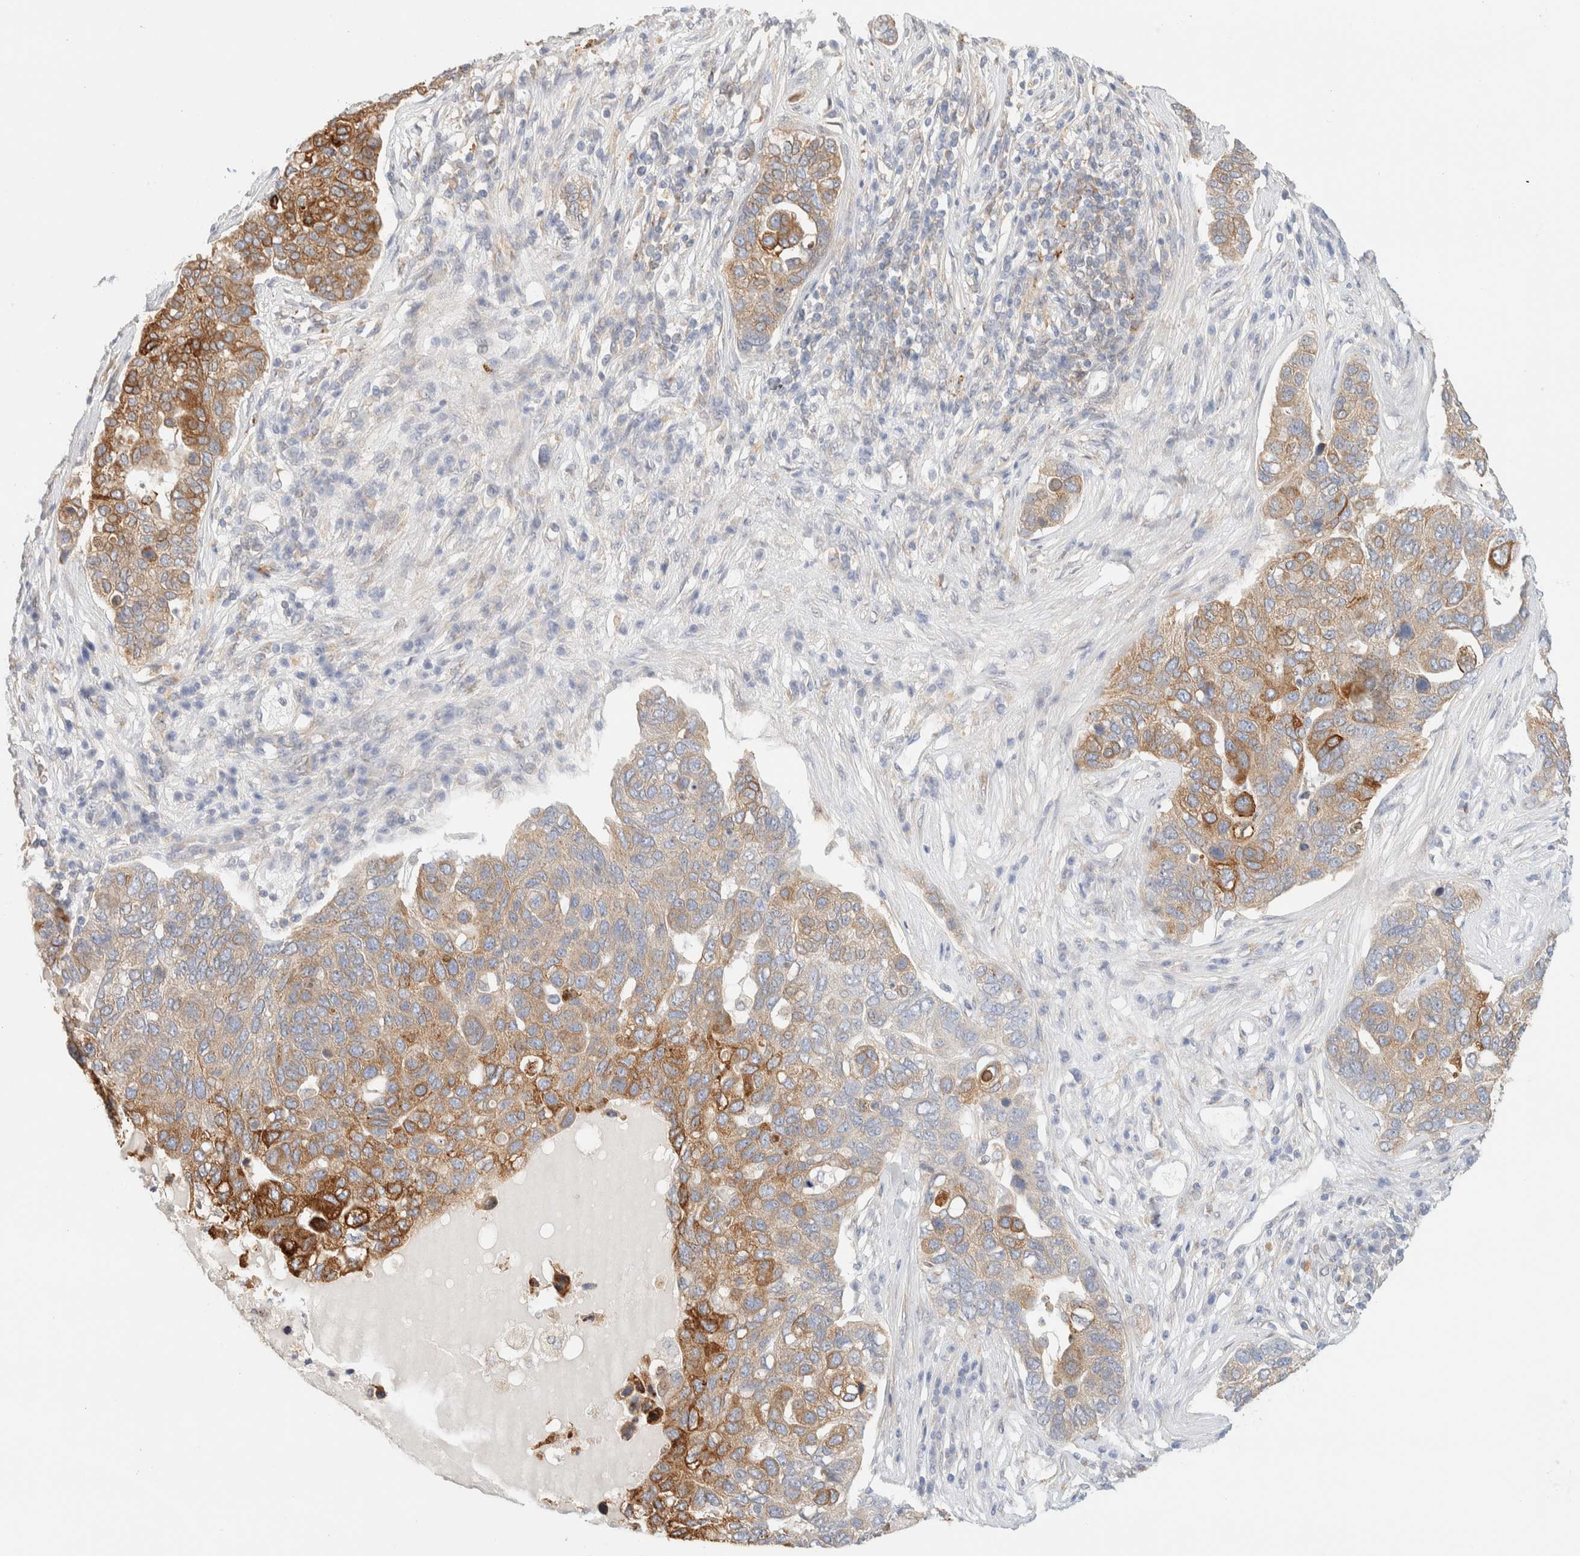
{"staining": {"intensity": "moderate", "quantity": ">75%", "location": "cytoplasmic/membranous"}, "tissue": "pancreatic cancer", "cell_type": "Tumor cells", "image_type": "cancer", "snomed": [{"axis": "morphology", "description": "Adenocarcinoma, NOS"}, {"axis": "topography", "description": "Pancreas"}], "caption": "A high-resolution histopathology image shows IHC staining of adenocarcinoma (pancreatic), which shows moderate cytoplasmic/membranous staining in approximately >75% of tumor cells.", "gene": "NT5C", "patient": {"sex": "female", "age": 61}}